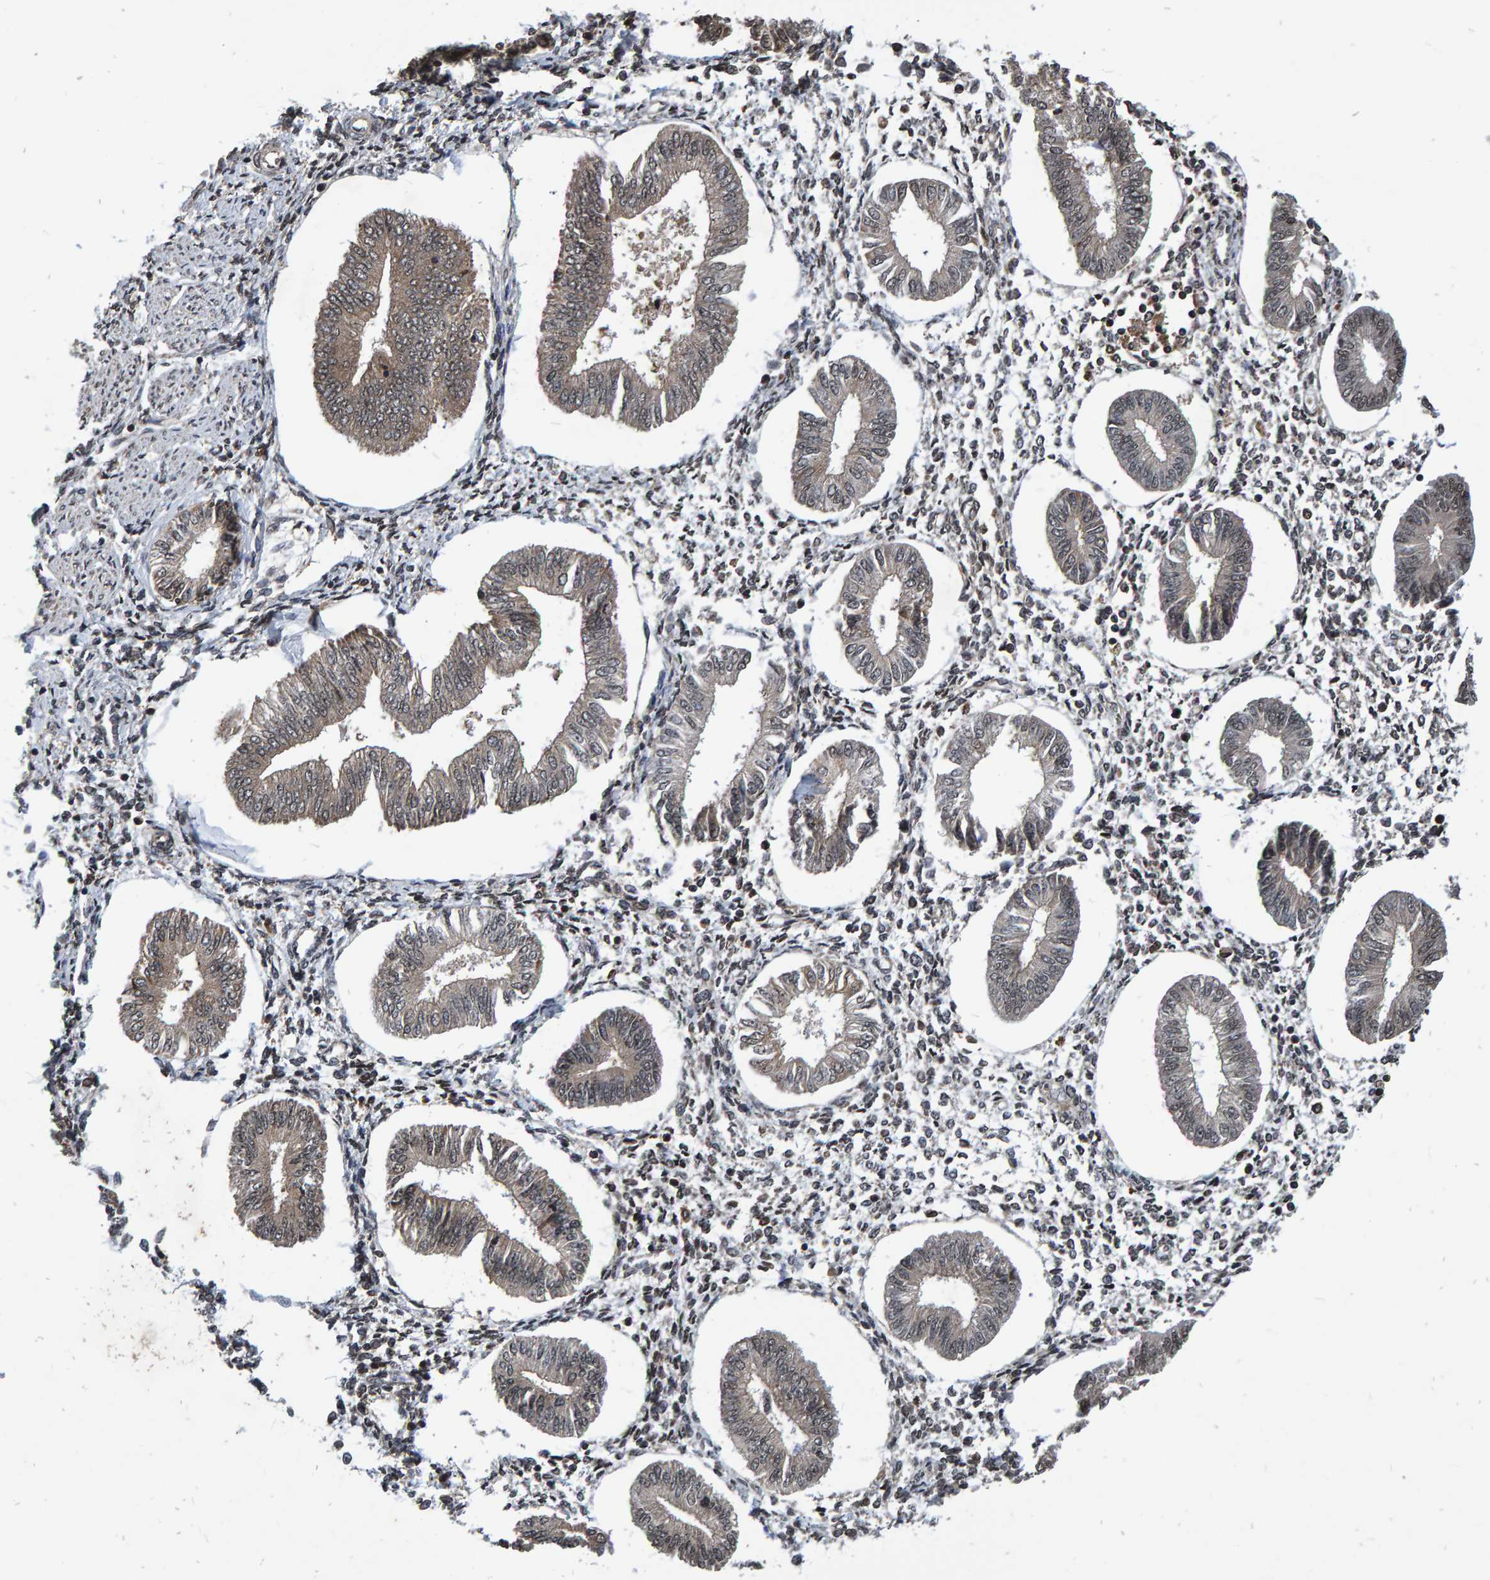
{"staining": {"intensity": "moderate", "quantity": "25%-75%", "location": "cytoplasmic/membranous,nuclear"}, "tissue": "endometrium", "cell_type": "Cells in endometrial stroma", "image_type": "normal", "snomed": [{"axis": "morphology", "description": "Normal tissue, NOS"}, {"axis": "topography", "description": "Endometrium"}], "caption": "The micrograph displays staining of benign endometrium, revealing moderate cytoplasmic/membranous,nuclear protein positivity (brown color) within cells in endometrial stroma.", "gene": "GAB2", "patient": {"sex": "female", "age": 50}}